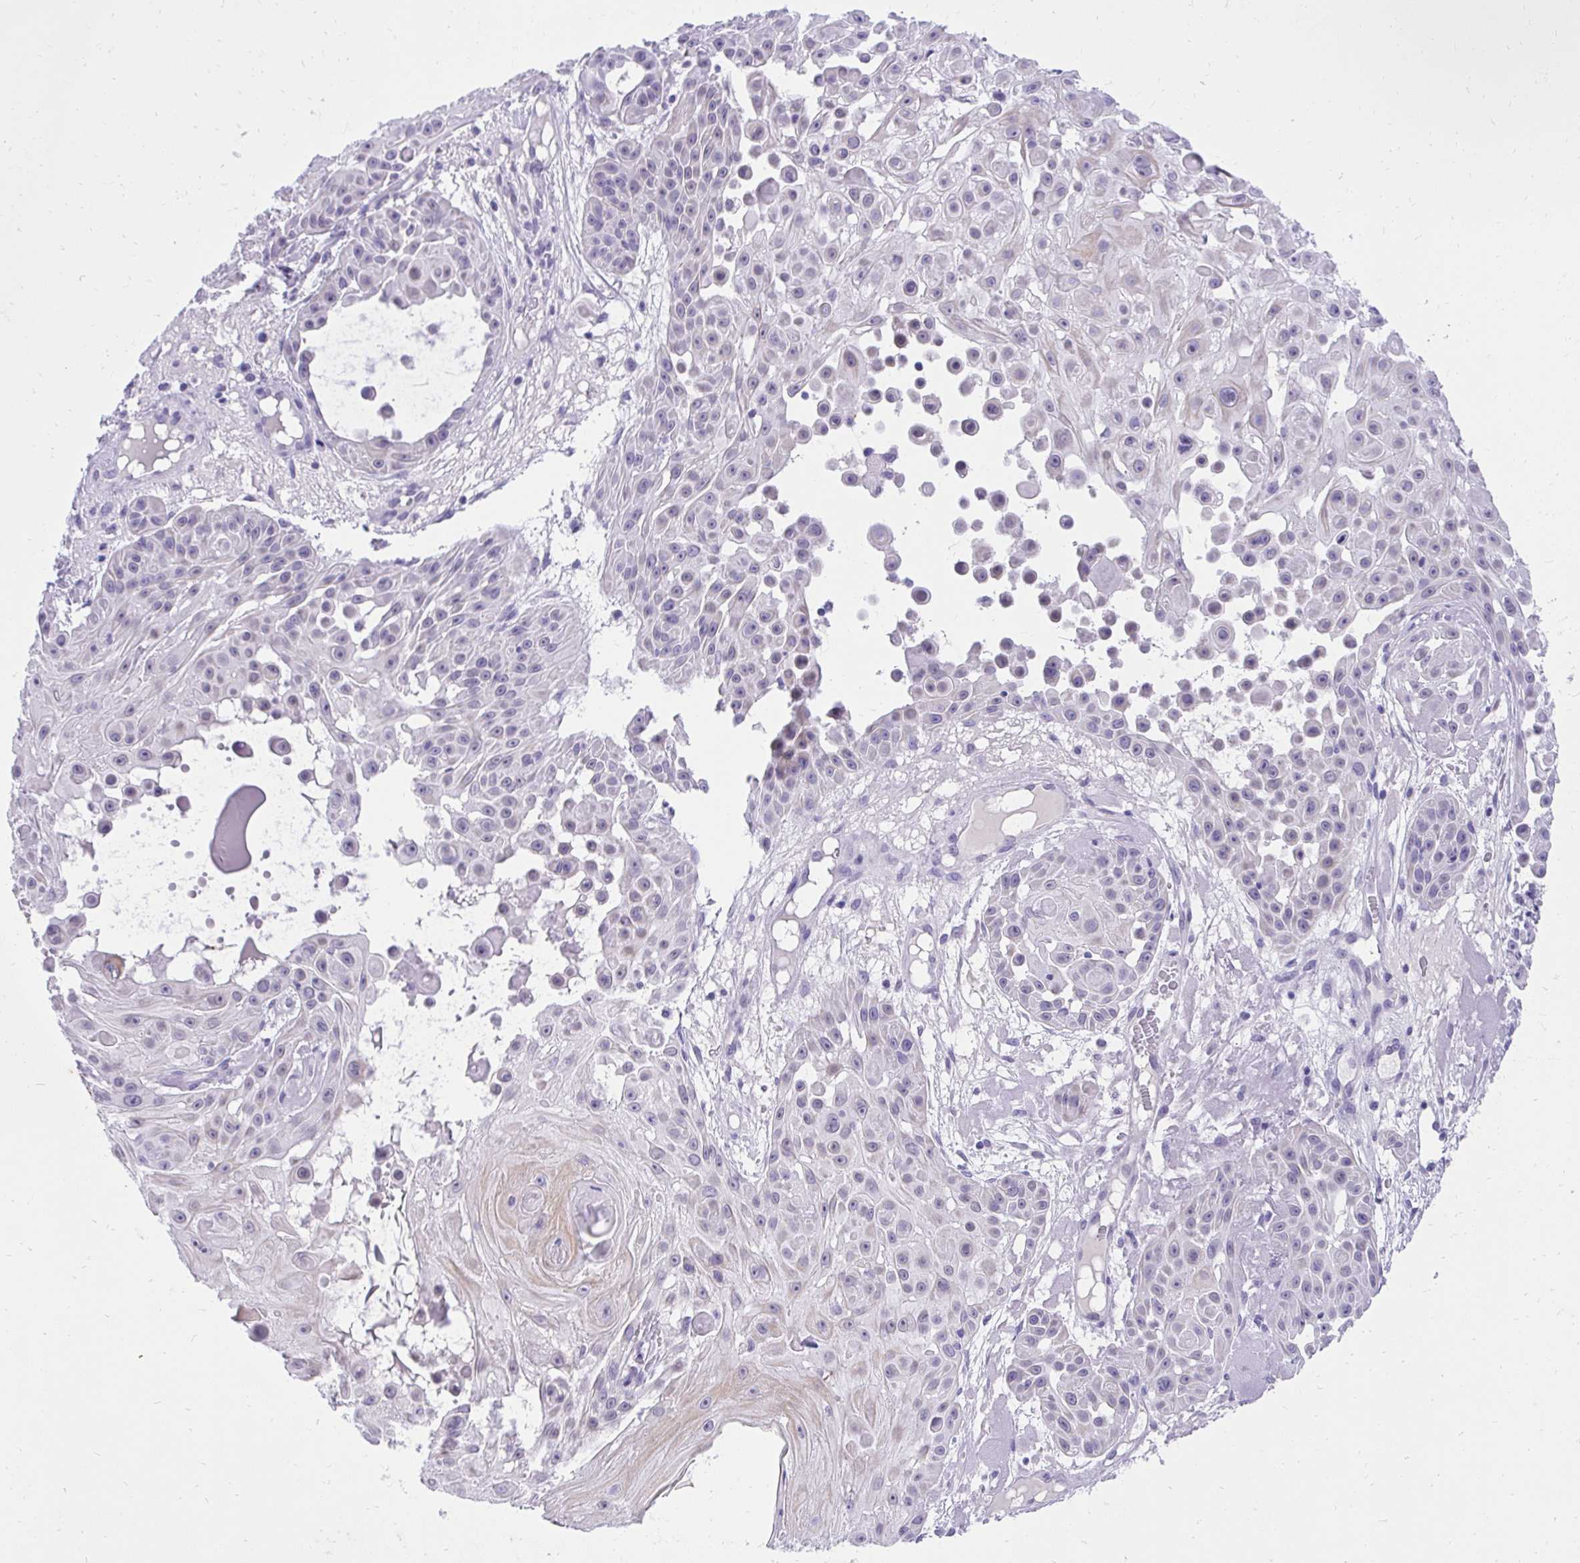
{"staining": {"intensity": "negative", "quantity": "none", "location": "none"}, "tissue": "skin cancer", "cell_type": "Tumor cells", "image_type": "cancer", "snomed": [{"axis": "morphology", "description": "Squamous cell carcinoma, NOS"}, {"axis": "topography", "description": "Skin"}], "caption": "The IHC photomicrograph has no significant staining in tumor cells of squamous cell carcinoma (skin) tissue.", "gene": "KLK1", "patient": {"sex": "male", "age": 91}}